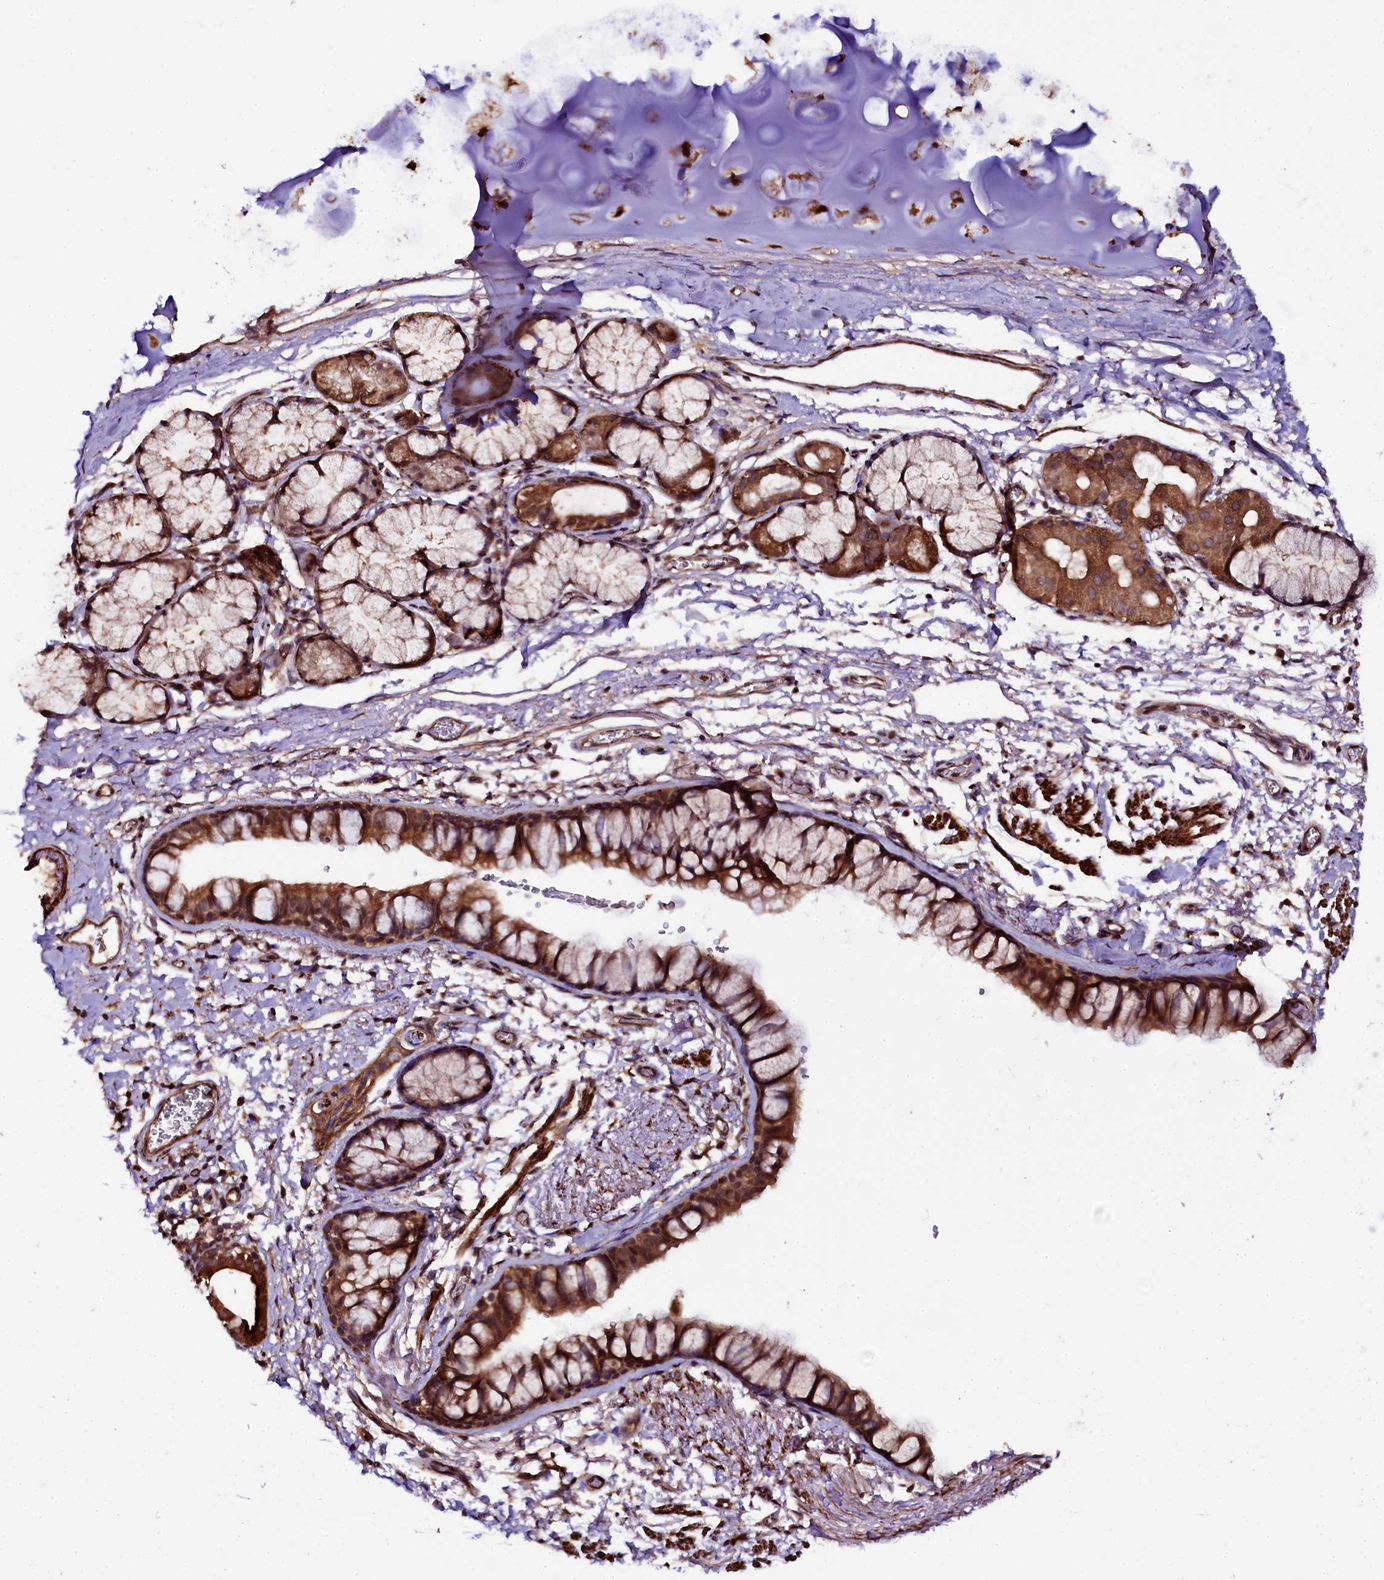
{"staining": {"intensity": "strong", "quantity": ">75%", "location": "cytoplasmic/membranous,nuclear"}, "tissue": "bronchus", "cell_type": "Respiratory epithelial cells", "image_type": "normal", "snomed": [{"axis": "morphology", "description": "Normal tissue, NOS"}, {"axis": "topography", "description": "Bronchus"}], "caption": "Immunohistochemical staining of unremarkable human bronchus shows strong cytoplasmic/membranous,nuclear protein staining in about >75% of respiratory epithelial cells.", "gene": "N4BP1", "patient": {"sex": "male", "age": 65}}